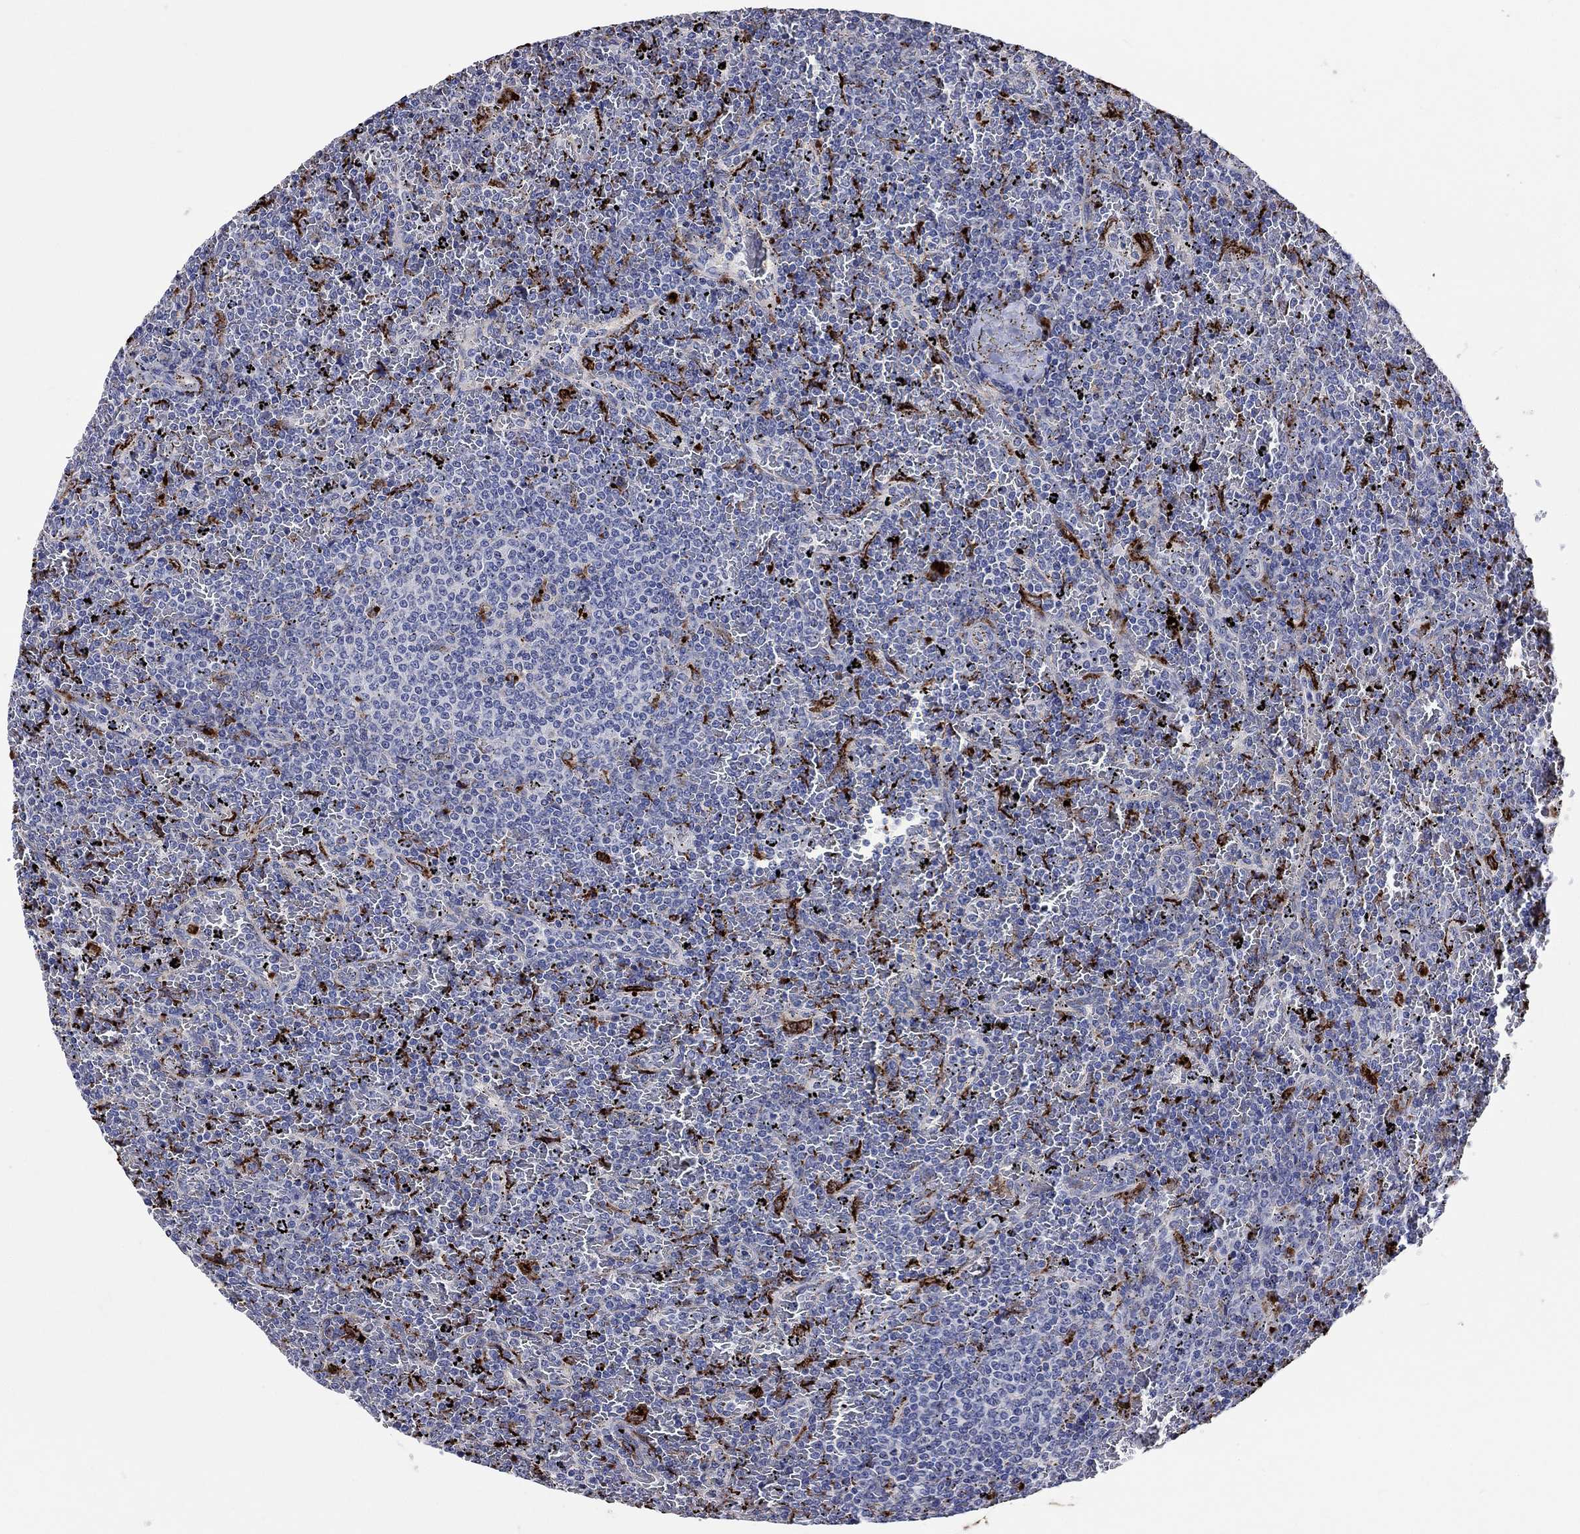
{"staining": {"intensity": "strong", "quantity": "<25%", "location": "cytoplasmic/membranous"}, "tissue": "lymphoma", "cell_type": "Tumor cells", "image_type": "cancer", "snomed": [{"axis": "morphology", "description": "Malignant lymphoma, non-Hodgkin's type, Low grade"}, {"axis": "topography", "description": "Spleen"}], "caption": "Immunohistochemistry (DAB (3,3'-diaminobenzidine)) staining of low-grade malignant lymphoma, non-Hodgkin's type demonstrates strong cytoplasmic/membranous protein positivity in about <25% of tumor cells.", "gene": "CTSB", "patient": {"sex": "female", "age": 77}}